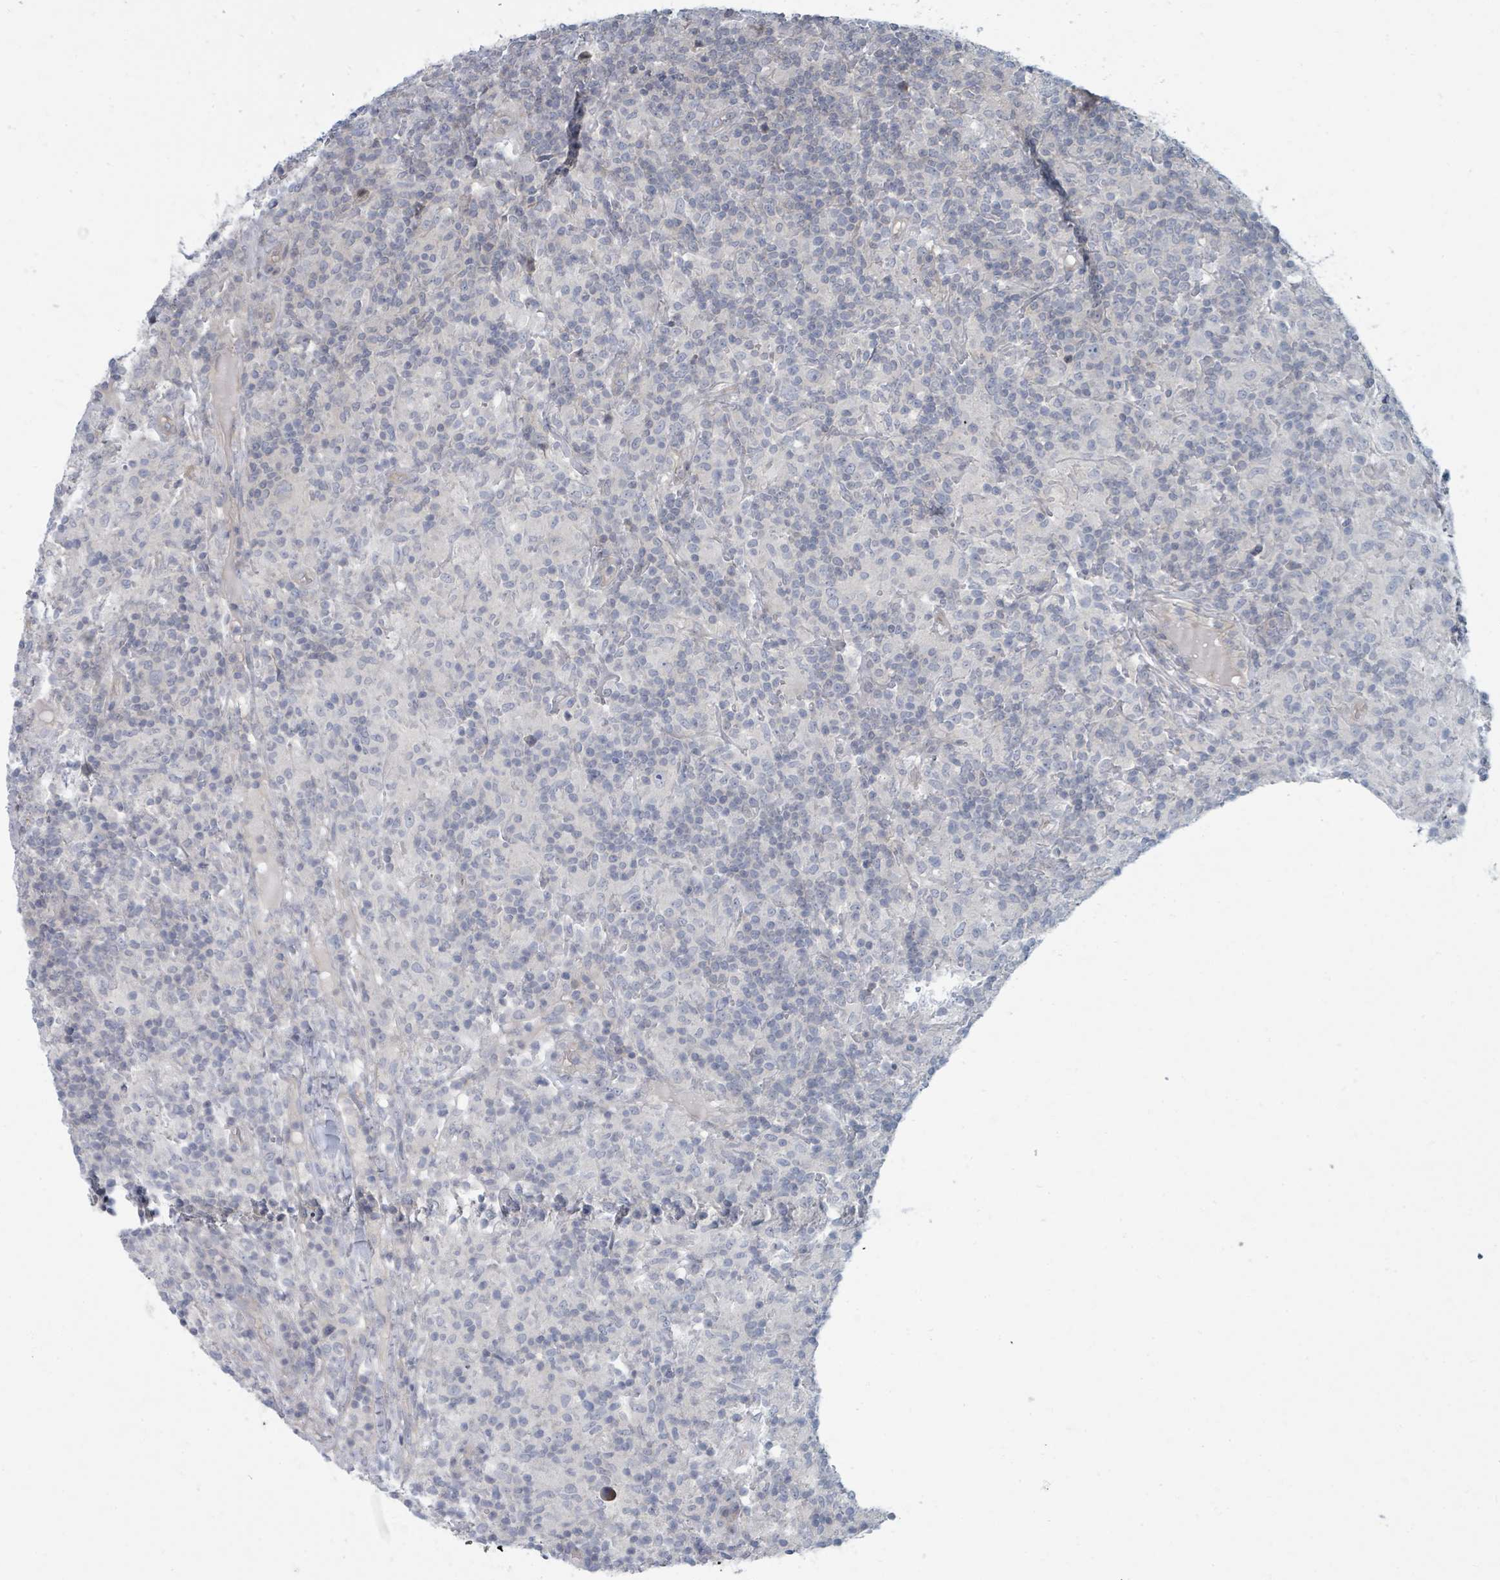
{"staining": {"intensity": "negative", "quantity": "none", "location": "none"}, "tissue": "lymphoma", "cell_type": "Tumor cells", "image_type": "cancer", "snomed": [{"axis": "morphology", "description": "Hodgkin's disease, NOS"}, {"axis": "topography", "description": "Lymph node"}], "caption": "Immunohistochemical staining of Hodgkin's disease exhibits no significant staining in tumor cells.", "gene": "SLC25A45", "patient": {"sex": "male", "age": 70}}